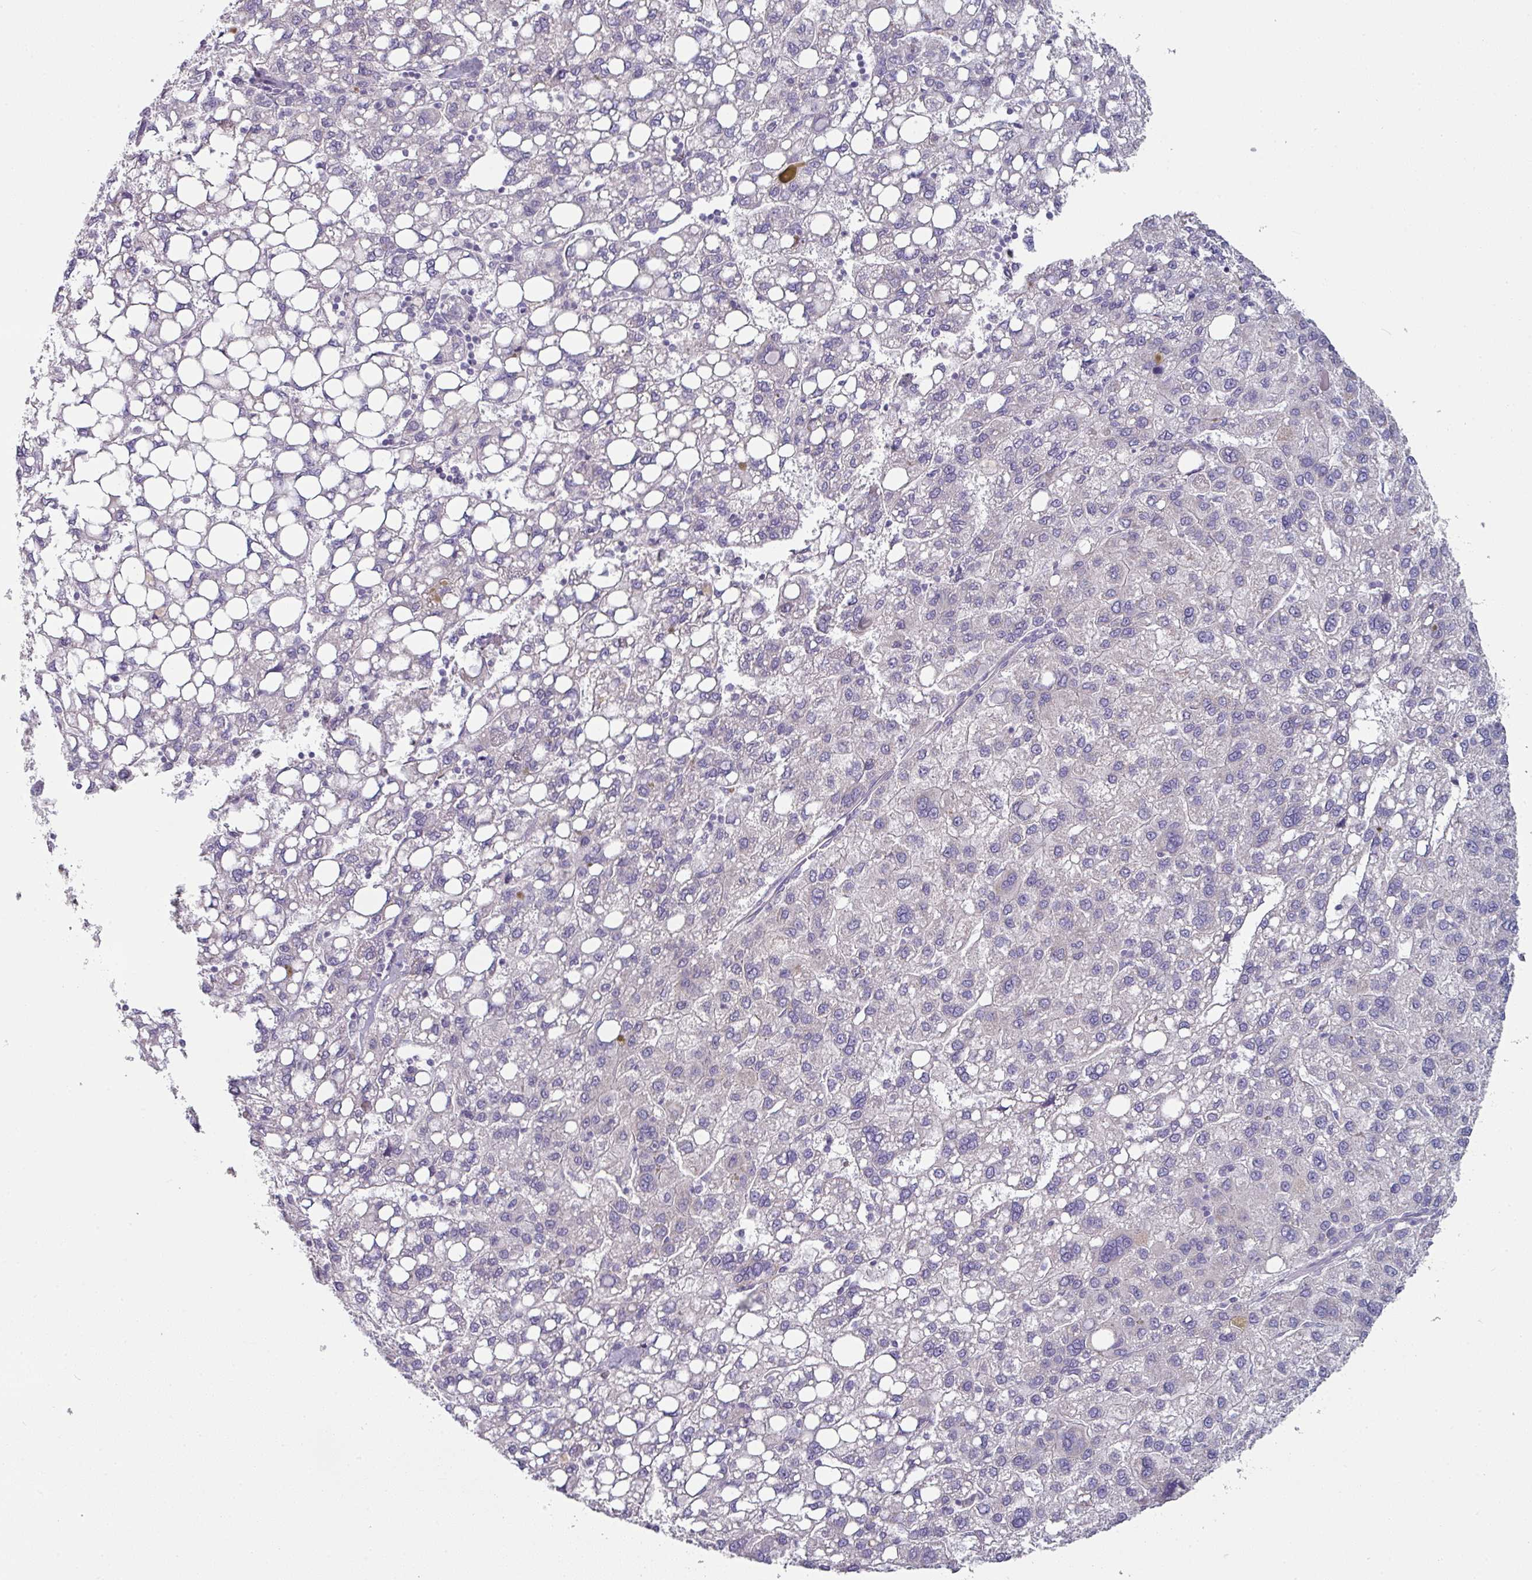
{"staining": {"intensity": "negative", "quantity": "none", "location": "none"}, "tissue": "liver cancer", "cell_type": "Tumor cells", "image_type": "cancer", "snomed": [{"axis": "morphology", "description": "Carcinoma, Hepatocellular, NOS"}, {"axis": "topography", "description": "Liver"}], "caption": "An immunohistochemistry photomicrograph of hepatocellular carcinoma (liver) is shown. There is no staining in tumor cells of hepatocellular carcinoma (liver).", "gene": "SLC17A7", "patient": {"sex": "female", "age": 82}}